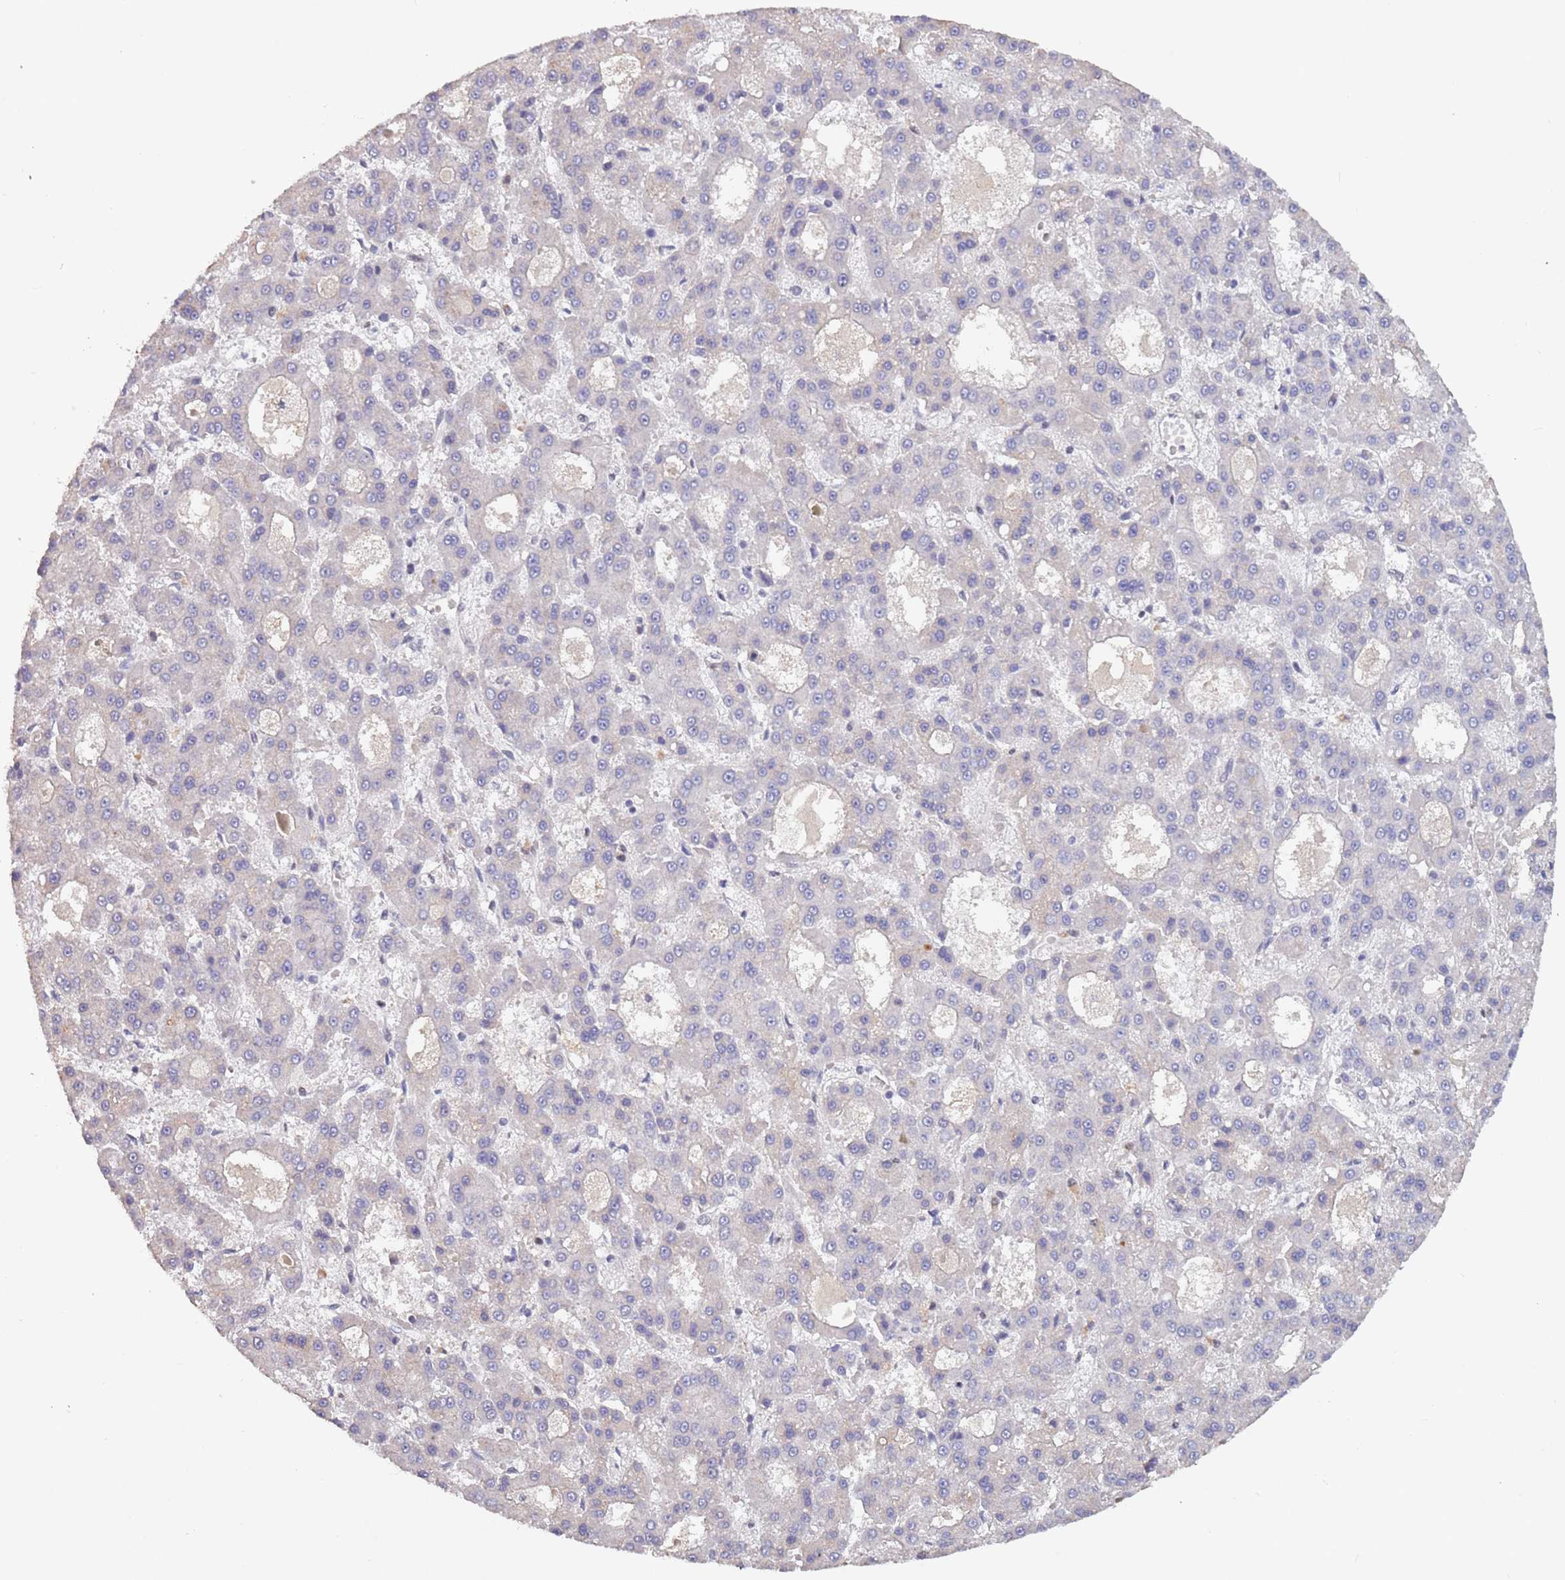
{"staining": {"intensity": "negative", "quantity": "none", "location": "none"}, "tissue": "liver cancer", "cell_type": "Tumor cells", "image_type": "cancer", "snomed": [{"axis": "morphology", "description": "Carcinoma, Hepatocellular, NOS"}, {"axis": "topography", "description": "Liver"}], "caption": "Tumor cells are negative for protein expression in human liver hepatocellular carcinoma.", "gene": "CIZ1", "patient": {"sex": "male", "age": 70}}